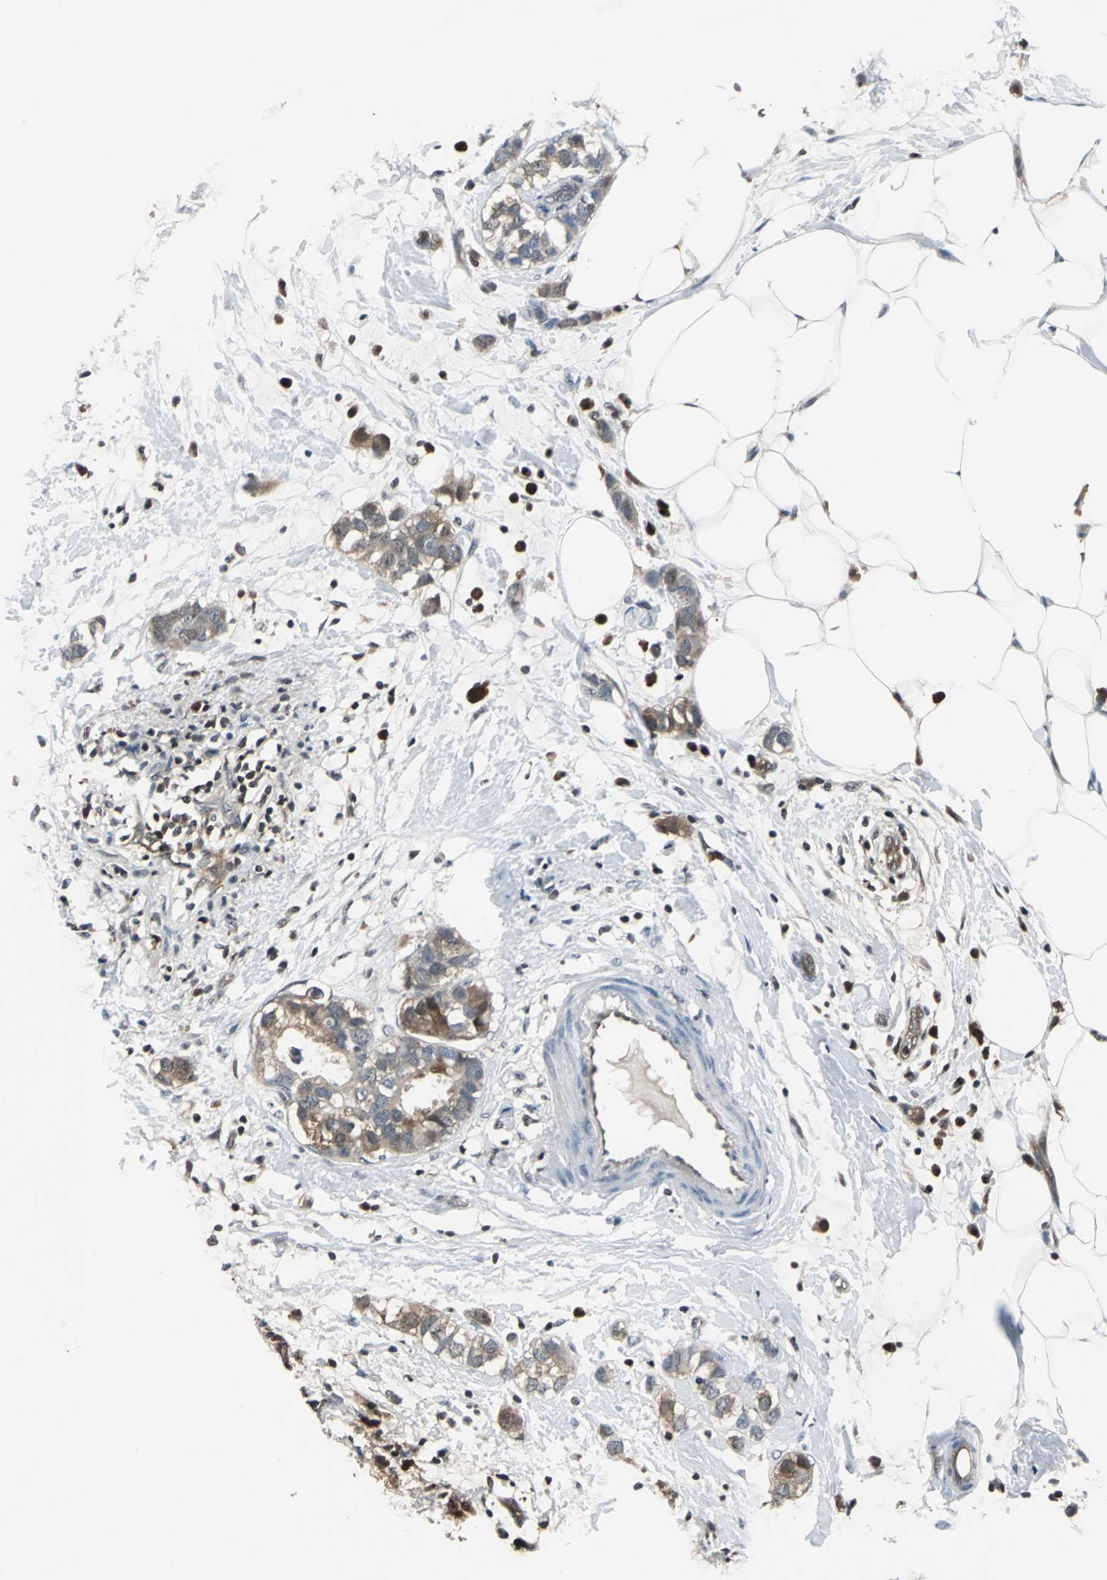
{"staining": {"intensity": "moderate", "quantity": ">75%", "location": "cytoplasmic/membranous,nuclear"}, "tissue": "breast cancer", "cell_type": "Tumor cells", "image_type": "cancer", "snomed": [{"axis": "morphology", "description": "Normal tissue, NOS"}, {"axis": "morphology", "description": "Duct carcinoma"}, {"axis": "topography", "description": "Breast"}], "caption": "Immunohistochemistry (IHC) histopathology image of breast invasive ductal carcinoma stained for a protein (brown), which exhibits medium levels of moderate cytoplasmic/membranous and nuclear positivity in approximately >75% of tumor cells.", "gene": "PSME1", "patient": {"sex": "female", "age": 50}}